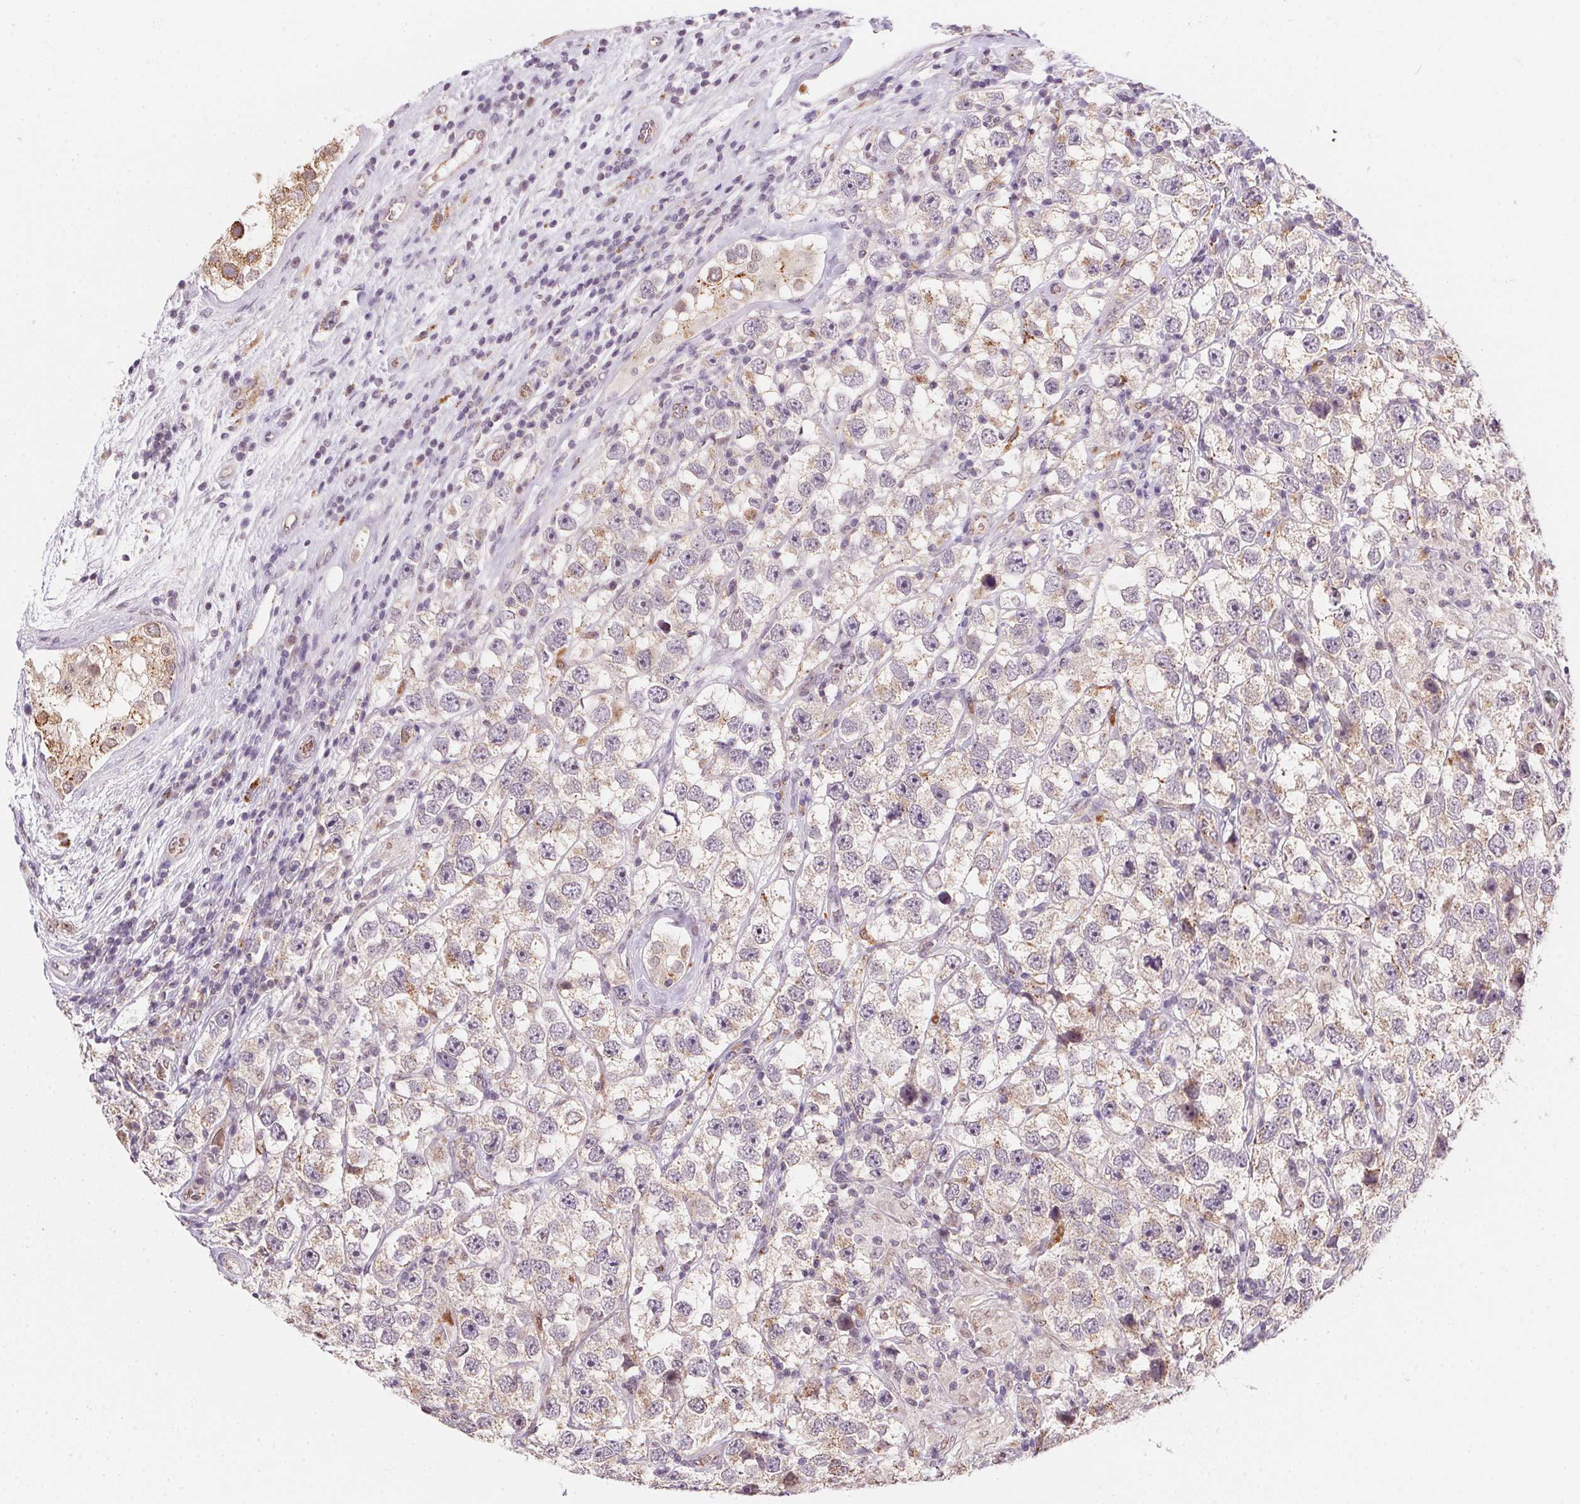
{"staining": {"intensity": "negative", "quantity": "none", "location": "none"}, "tissue": "testis cancer", "cell_type": "Tumor cells", "image_type": "cancer", "snomed": [{"axis": "morphology", "description": "Seminoma, NOS"}, {"axis": "topography", "description": "Testis"}], "caption": "The micrograph displays no significant staining in tumor cells of testis cancer.", "gene": "METTL13", "patient": {"sex": "male", "age": 26}}